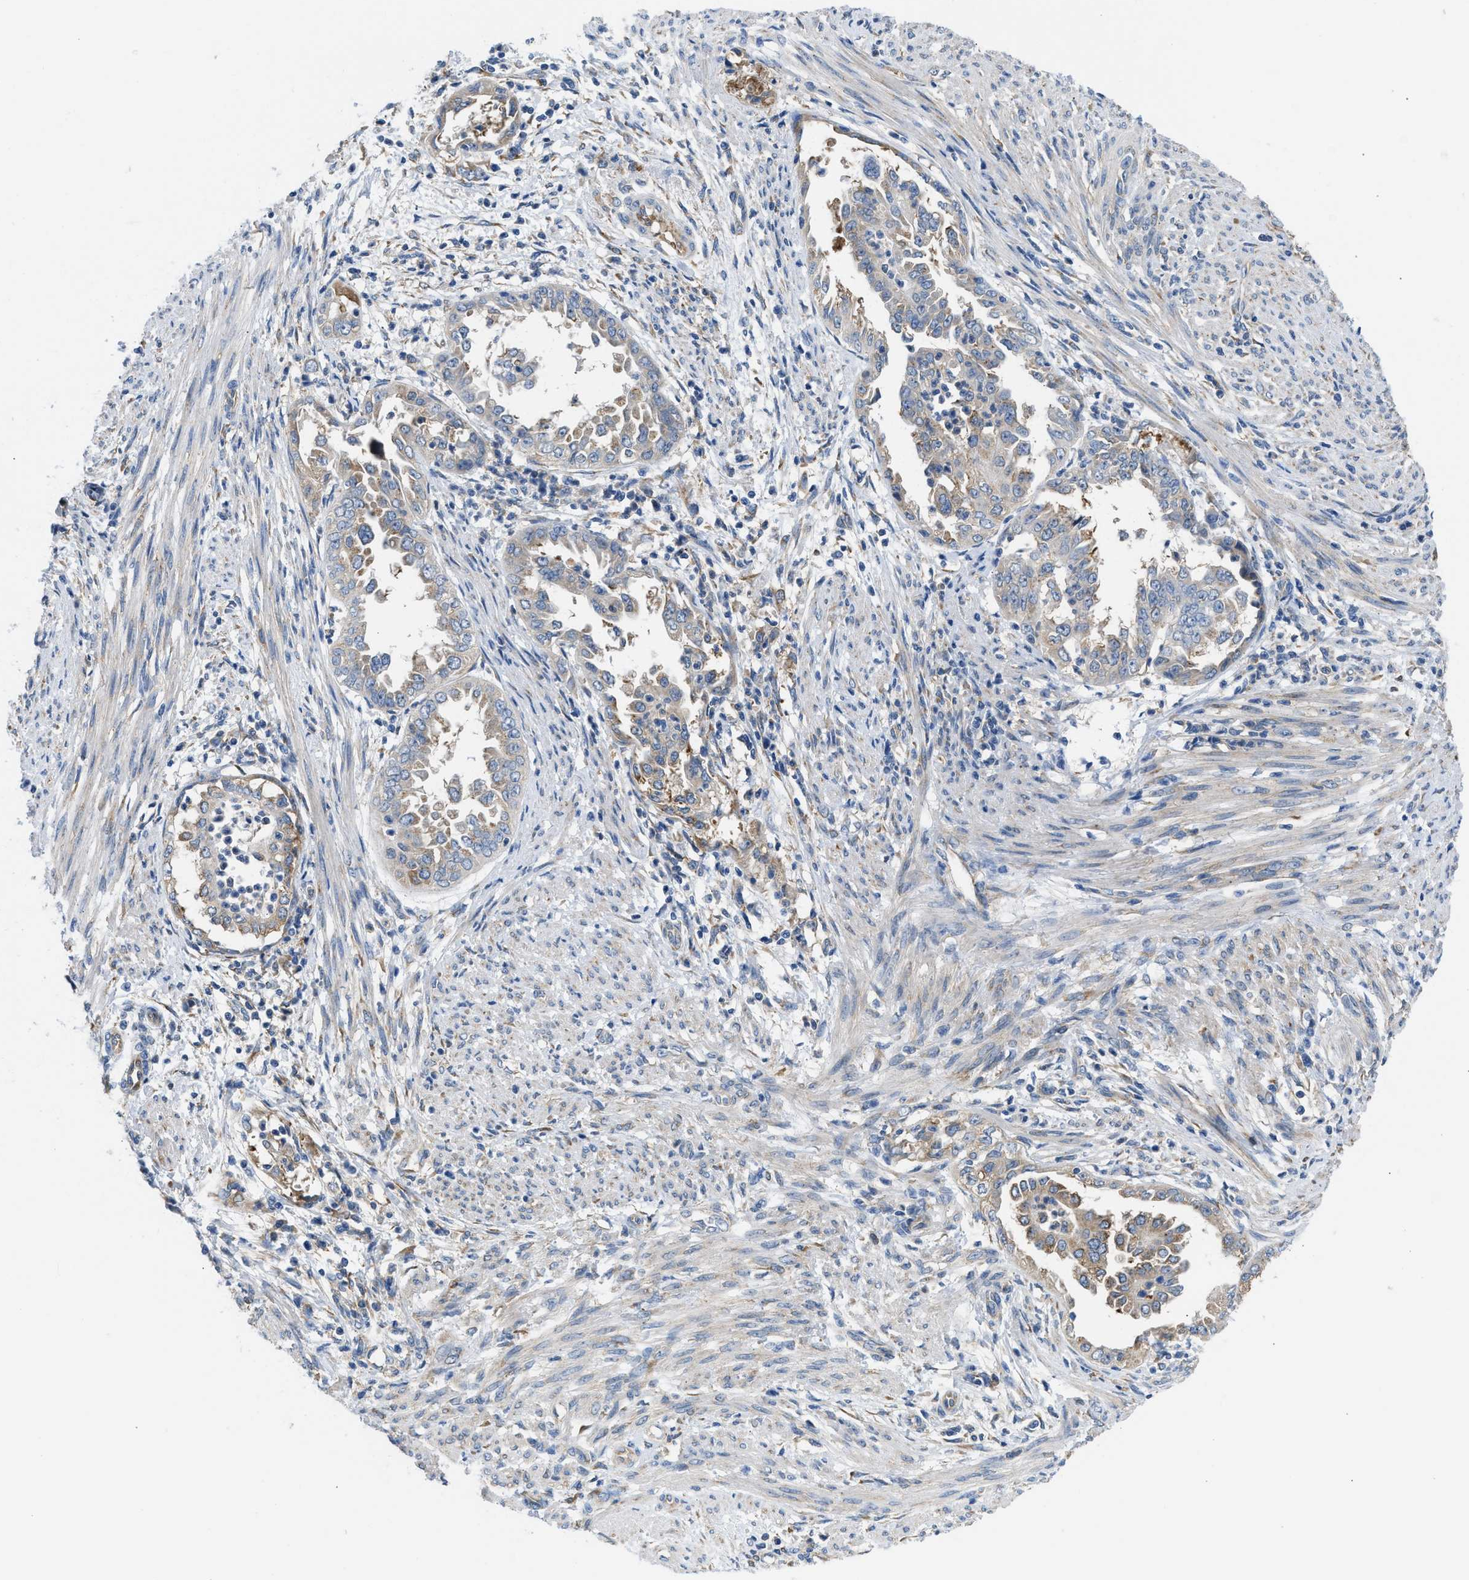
{"staining": {"intensity": "weak", "quantity": "25%-75%", "location": "cytoplasmic/membranous"}, "tissue": "endometrial cancer", "cell_type": "Tumor cells", "image_type": "cancer", "snomed": [{"axis": "morphology", "description": "Adenocarcinoma, NOS"}, {"axis": "topography", "description": "Endometrium"}], "caption": "Tumor cells display low levels of weak cytoplasmic/membranous staining in about 25%-75% of cells in endometrial adenocarcinoma. The protein of interest is stained brown, and the nuclei are stained in blue (DAB (3,3'-diaminobenzidine) IHC with brightfield microscopy, high magnification).", "gene": "BNC2", "patient": {"sex": "female", "age": 85}}